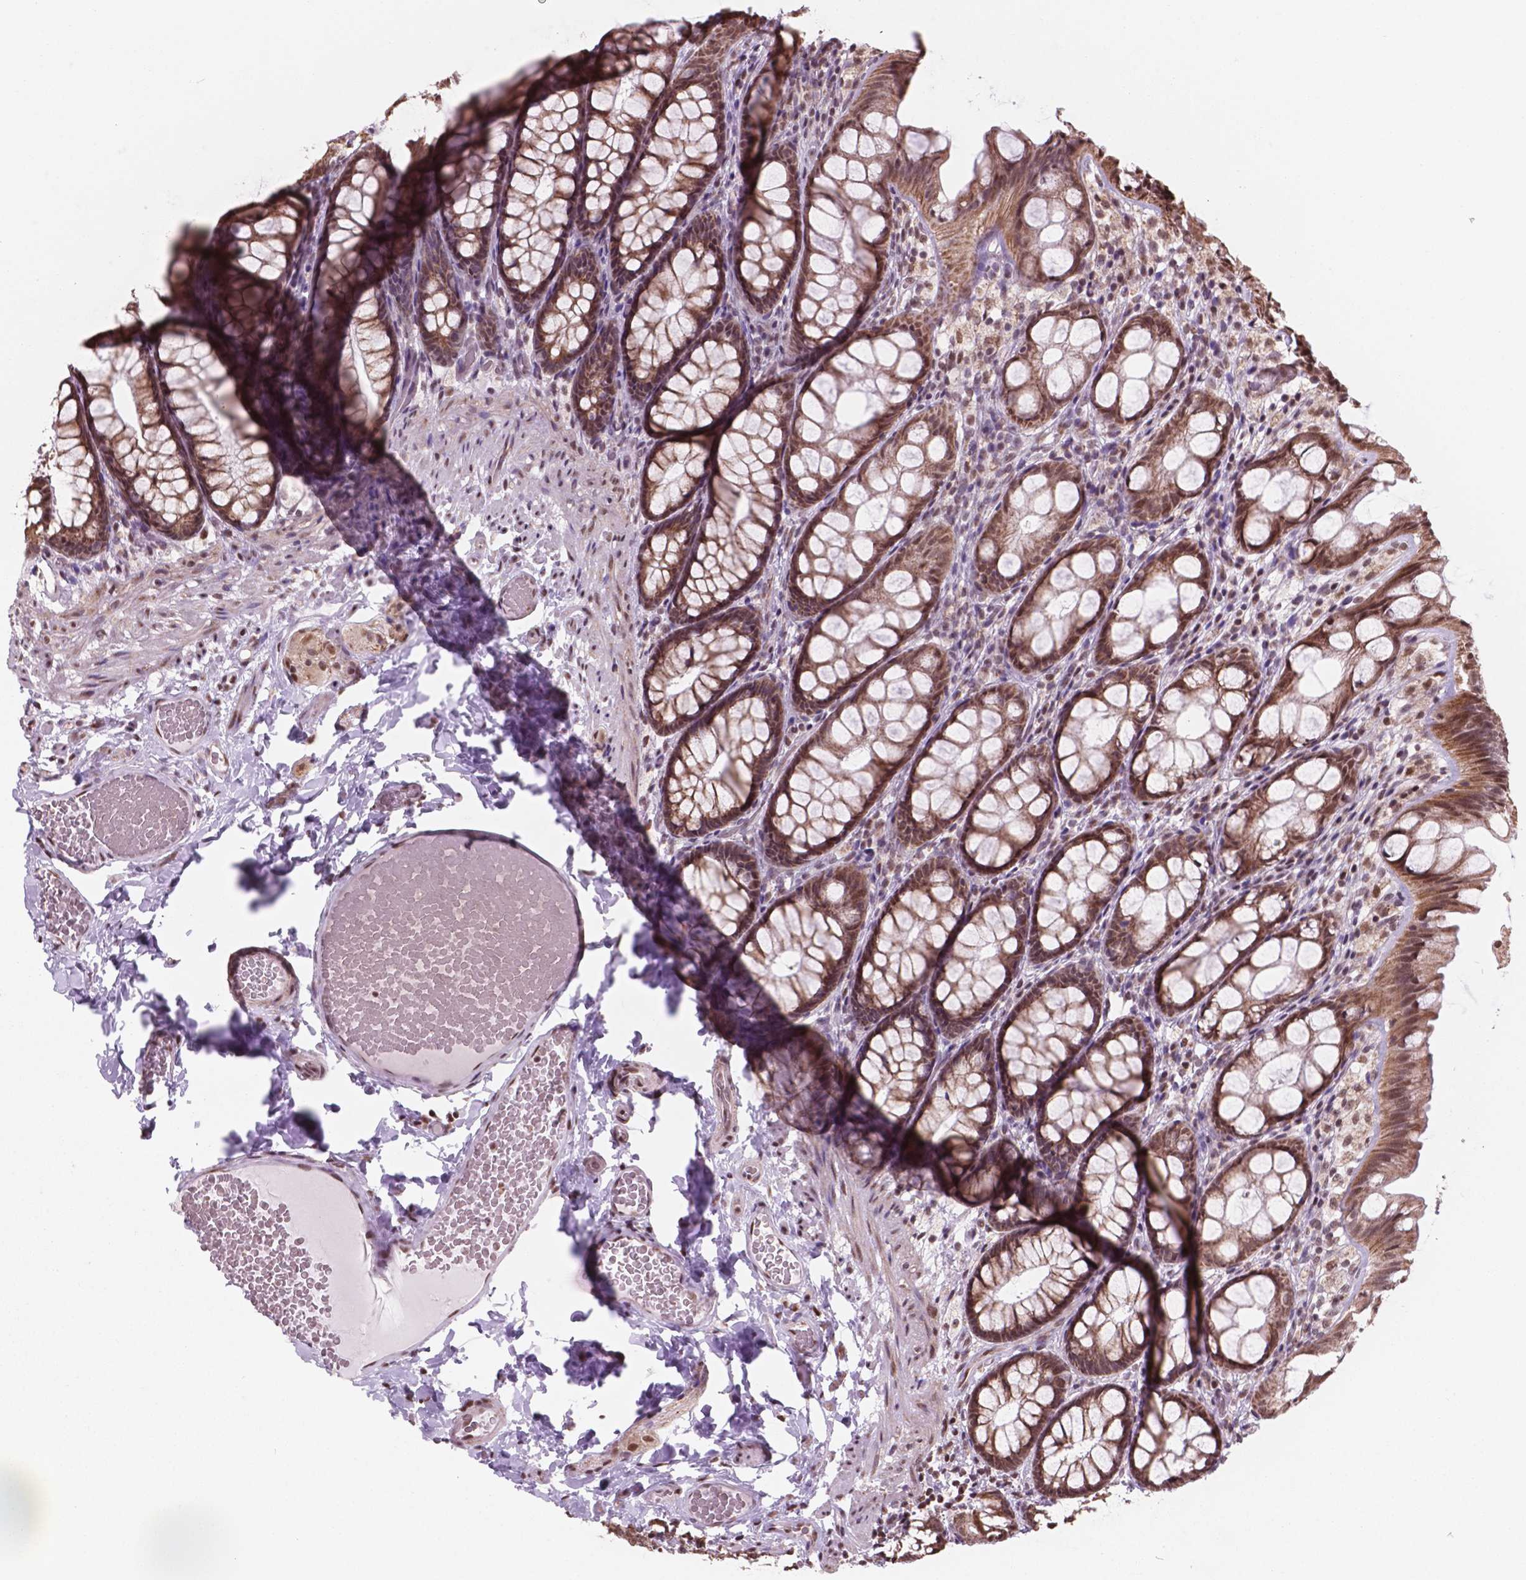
{"staining": {"intensity": "moderate", "quantity": ">75%", "location": "cytoplasmic/membranous,nuclear"}, "tissue": "colon", "cell_type": "Endothelial cells", "image_type": "normal", "snomed": [{"axis": "morphology", "description": "Normal tissue, NOS"}, {"axis": "topography", "description": "Colon"}], "caption": "Endothelial cells display medium levels of moderate cytoplasmic/membranous,nuclear expression in about >75% of cells in benign human colon.", "gene": "NDUFA10", "patient": {"sex": "male", "age": 47}}